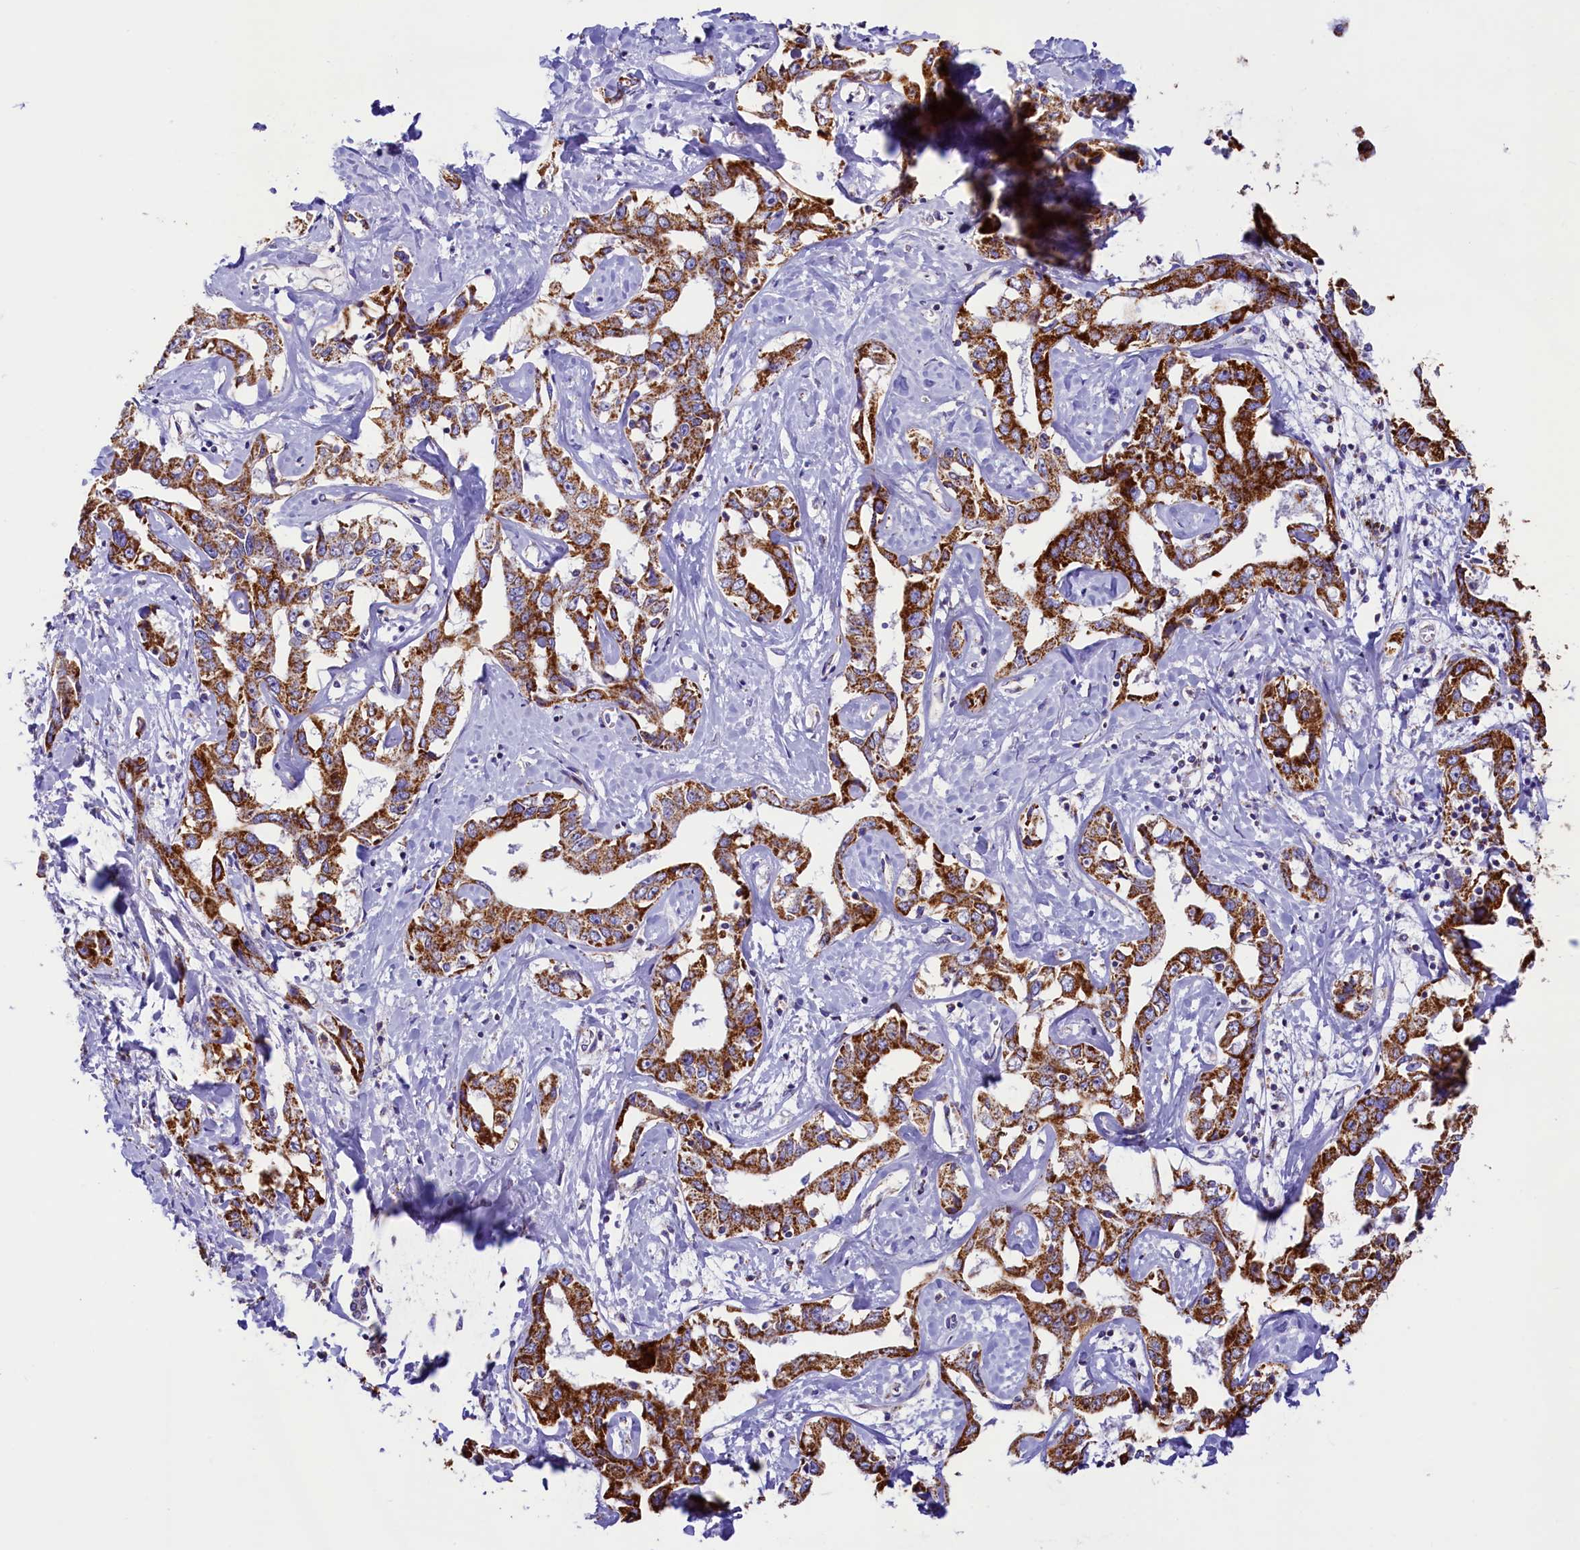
{"staining": {"intensity": "strong", "quantity": ">75%", "location": "cytoplasmic/membranous"}, "tissue": "liver cancer", "cell_type": "Tumor cells", "image_type": "cancer", "snomed": [{"axis": "morphology", "description": "Cholangiocarcinoma"}, {"axis": "topography", "description": "Liver"}], "caption": "There is high levels of strong cytoplasmic/membranous expression in tumor cells of liver cancer (cholangiocarcinoma), as demonstrated by immunohistochemical staining (brown color).", "gene": "IDH3A", "patient": {"sex": "male", "age": 59}}